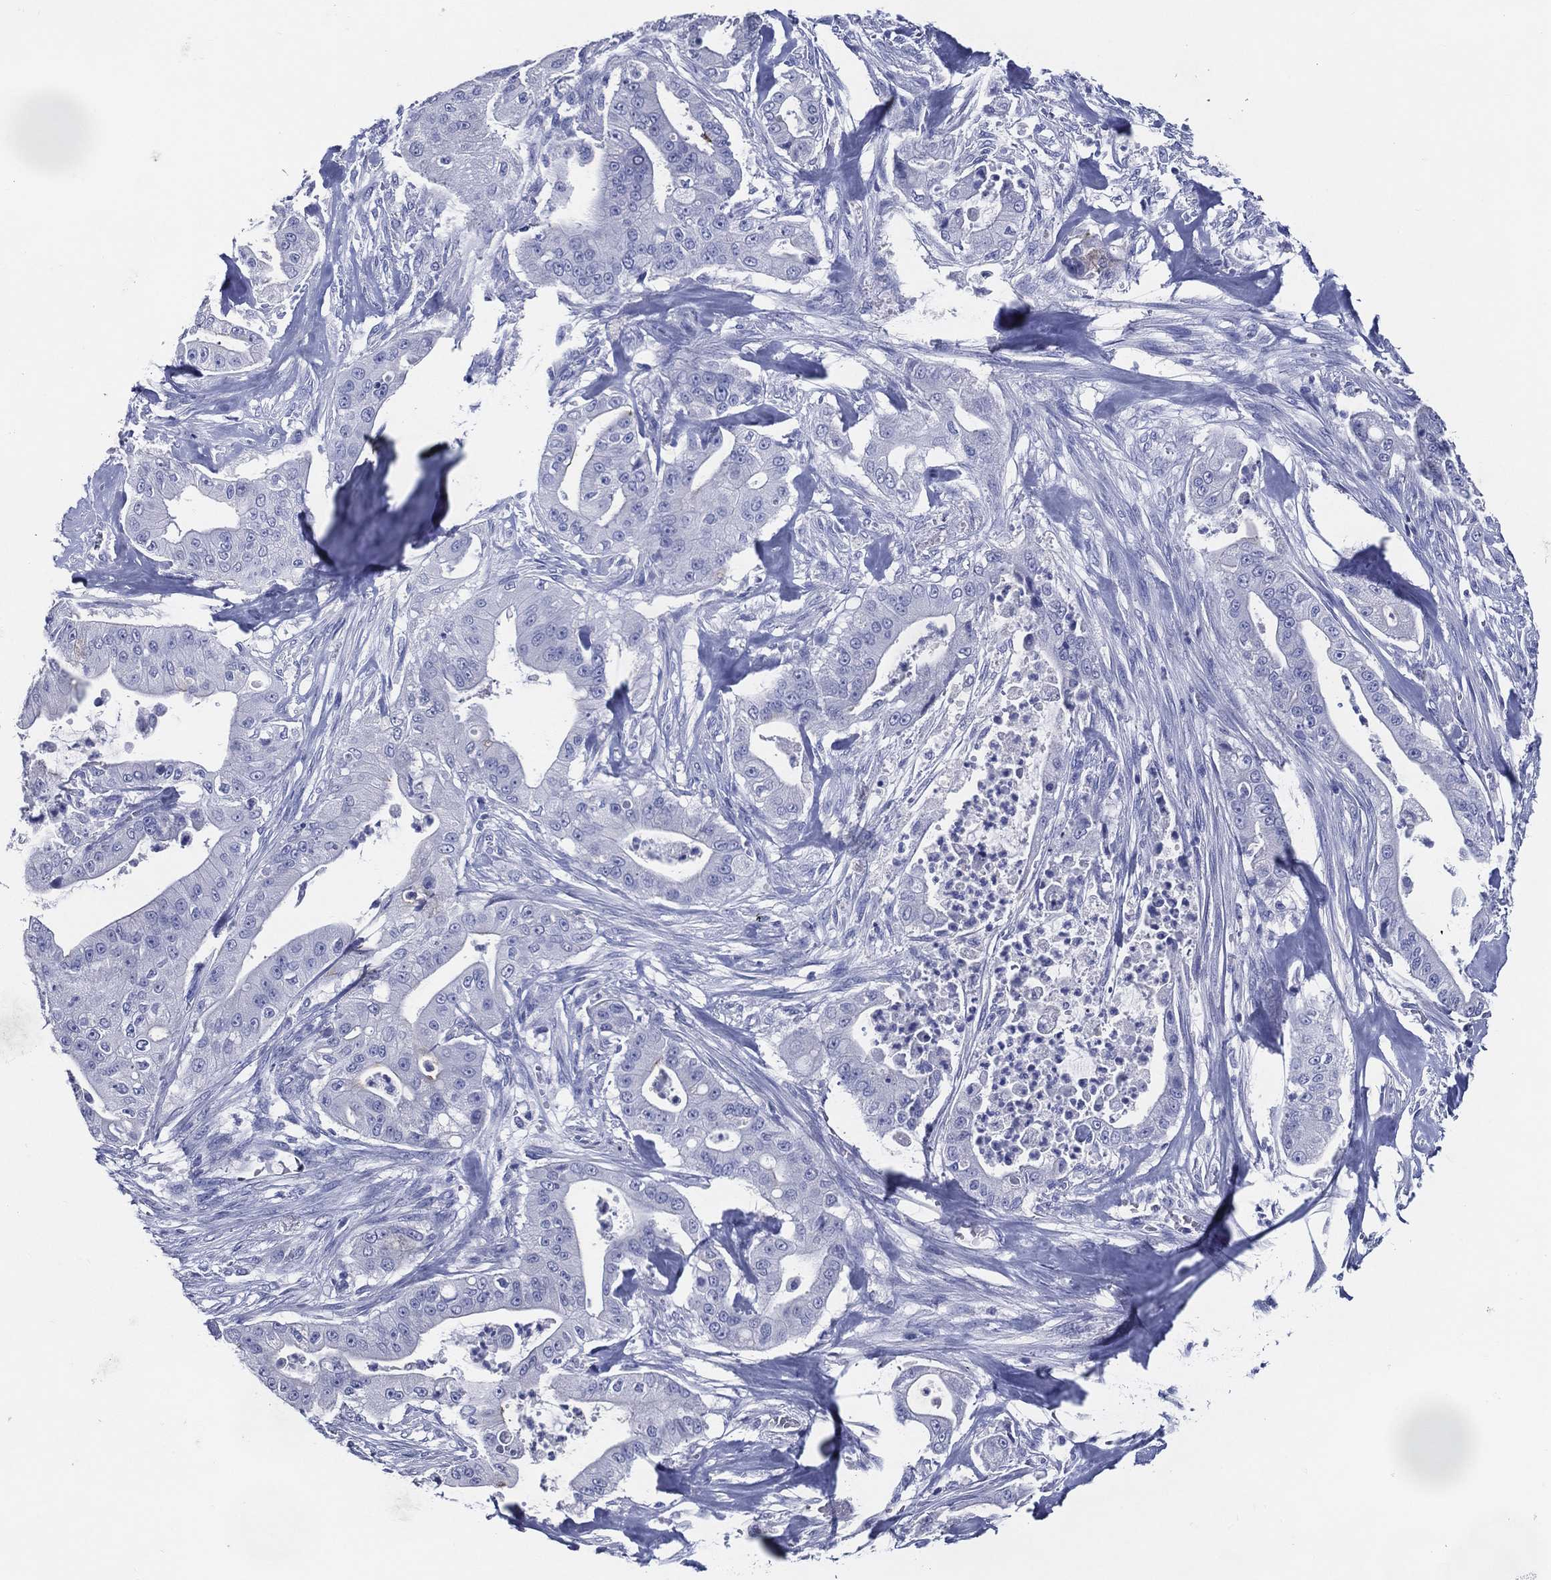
{"staining": {"intensity": "negative", "quantity": "none", "location": "none"}, "tissue": "pancreatic cancer", "cell_type": "Tumor cells", "image_type": "cancer", "snomed": [{"axis": "morphology", "description": "Normal tissue, NOS"}, {"axis": "morphology", "description": "Inflammation, NOS"}, {"axis": "morphology", "description": "Adenocarcinoma, NOS"}, {"axis": "topography", "description": "Pancreas"}], "caption": "Adenocarcinoma (pancreatic) was stained to show a protein in brown. There is no significant expression in tumor cells.", "gene": "ACE2", "patient": {"sex": "male", "age": 57}}